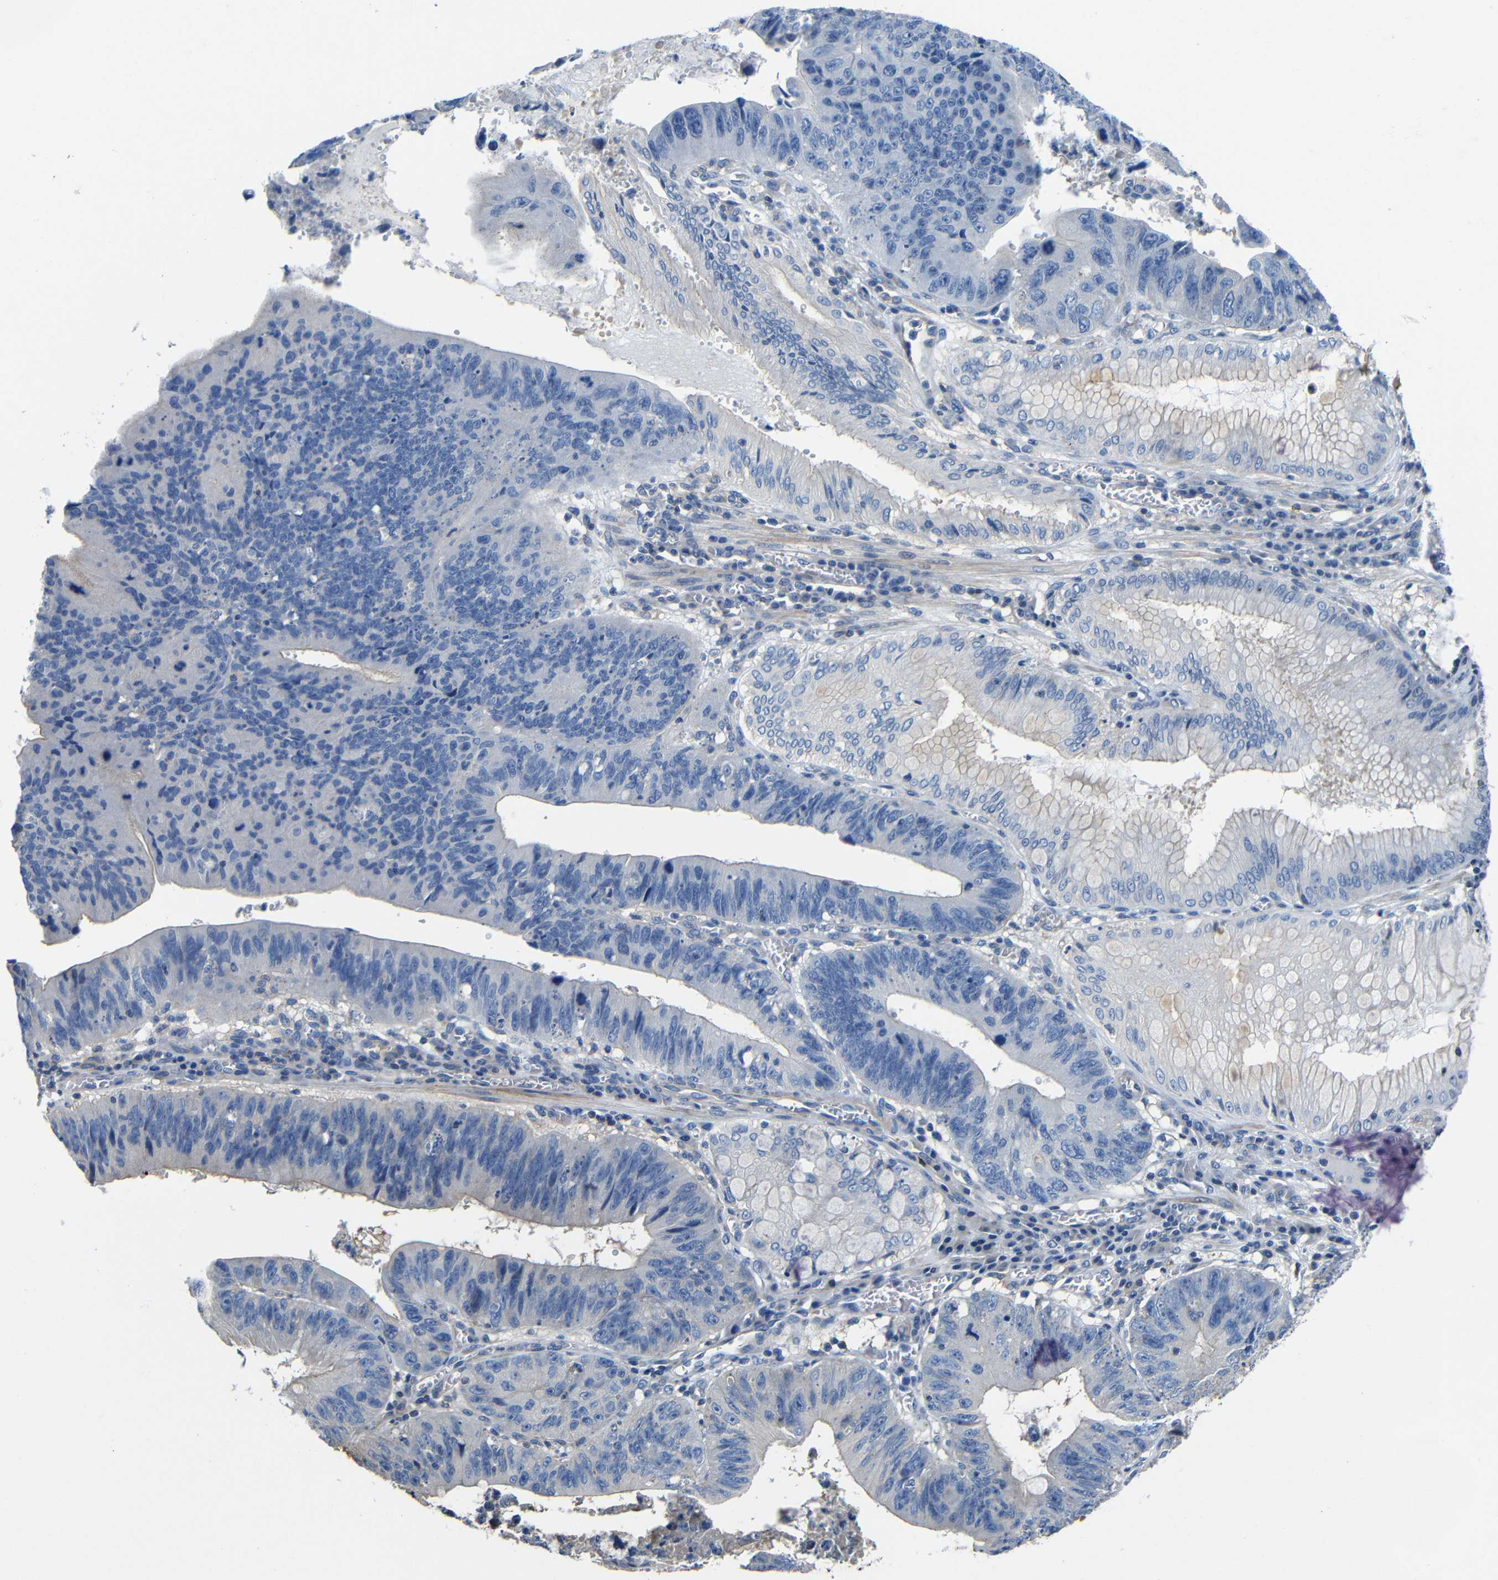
{"staining": {"intensity": "moderate", "quantity": "<25%", "location": "cytoplasmic/membranous"}, "tissue": "stomach cancer", "cell_type": "Tumor cells", "image_type": "cancer", "snomed": [{"axis": "morphology", "description": "Adenocarcinoma, NOS"}, {"axis": "topography", "description": "Stomach"}], "caption": "Immunohistochemistry photomicrograph of human stomach adenocarcinoma stained for a protein (brown), which reveals low levels of moderate cytoplasmic/membranous positivity in about <25% of tumor cells.", "gene": "GDI1", "patient": {"sex": "male", "age": 59}}